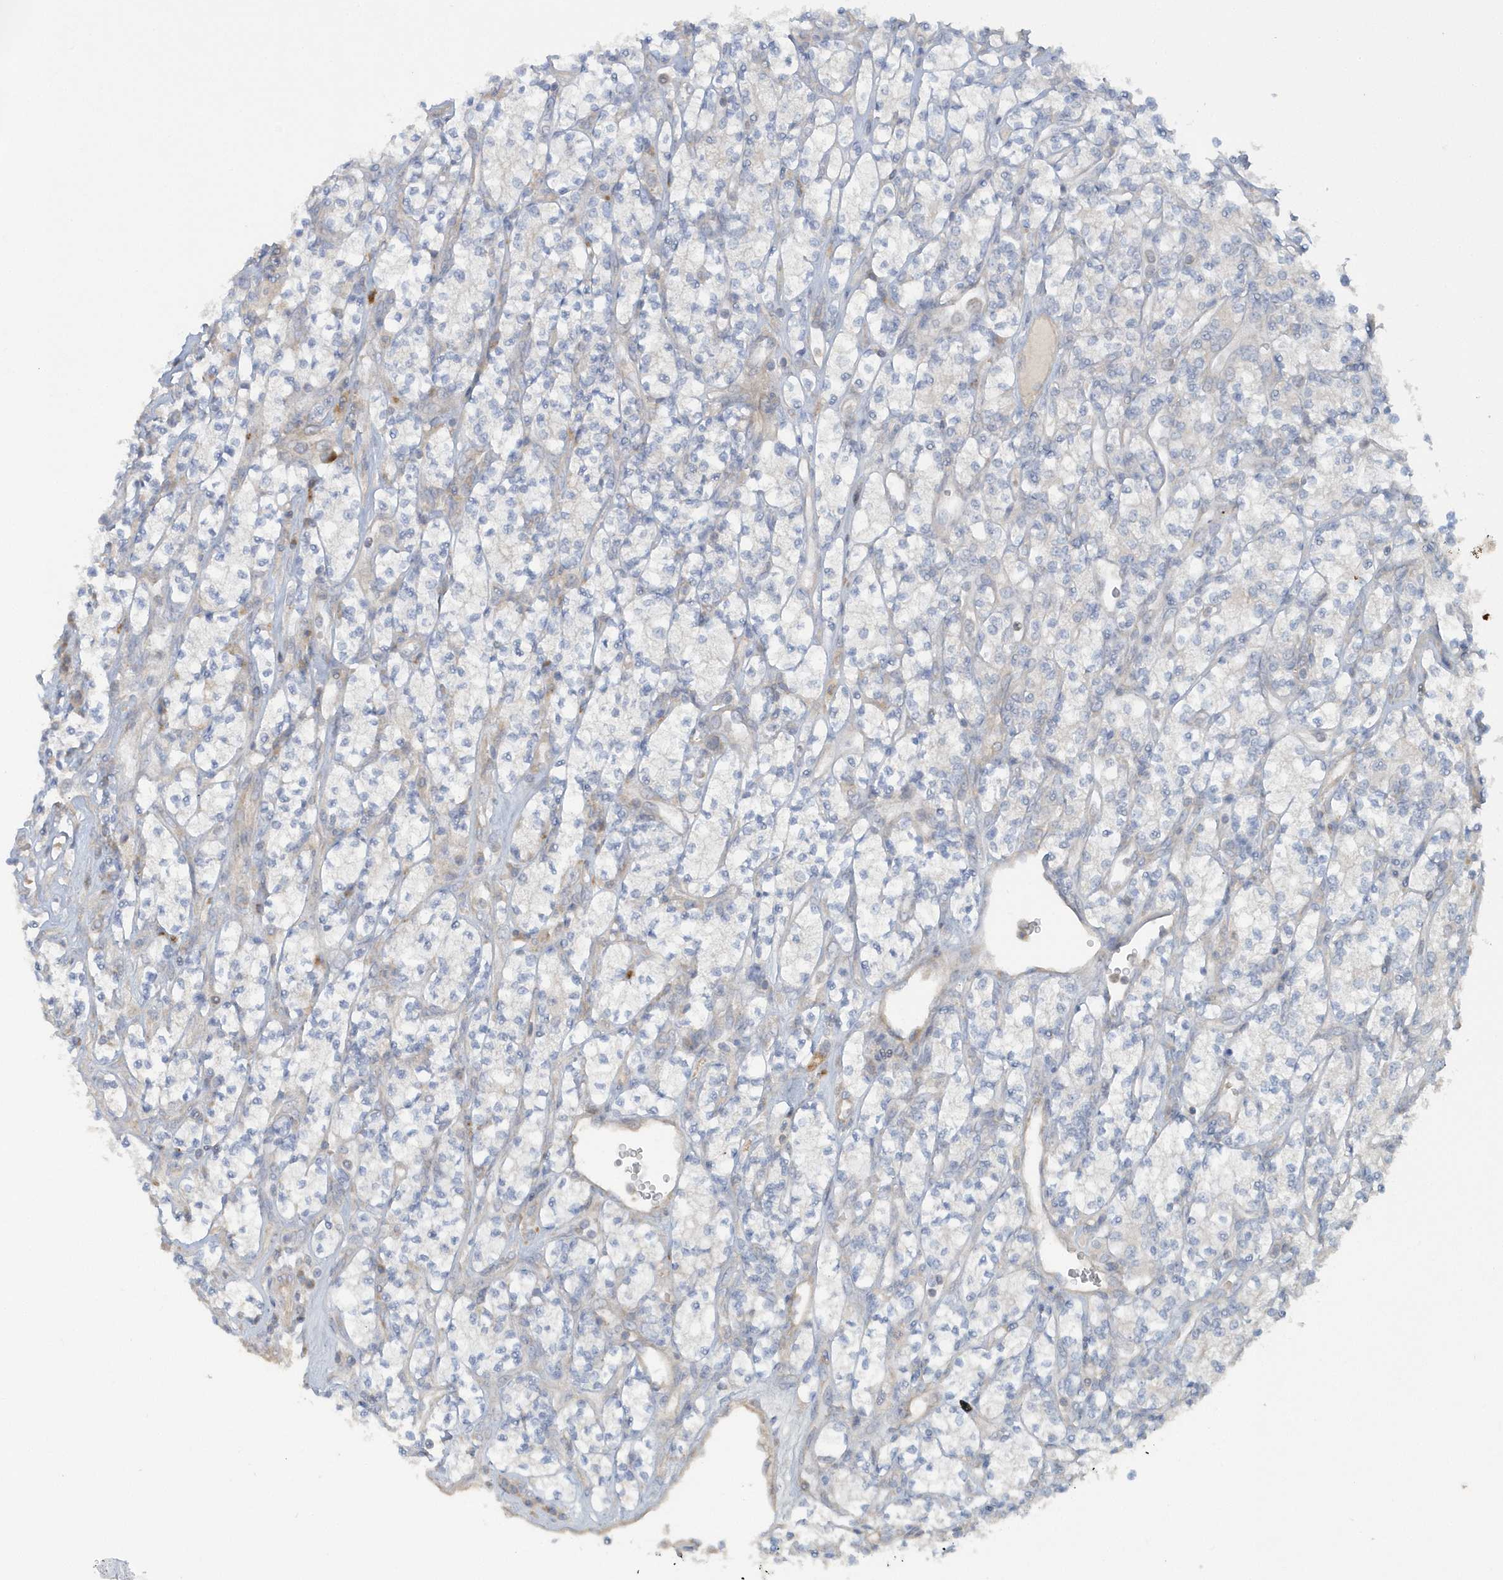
{"staining": {"intensity": "negative", "quantity": "none", "location": "none"}, "tissue": "renal cancer", "cell_type": "Tumor cells", "image_type": "cancer", "snomed": [{"axis": "morphology", "description": "Adenocarcinoma, NOS"}, {"axis": "topography", "description": "Kidney"}], "caption": "Immunohistochemistry (IHC) photomicrograph of human adenocarcinoma (renal) stained for a protein (brown), which exhibits no expression in tumor cells. Nuclei are stained in blue.", "gene": "CNOT10", "patient": {"sex": "male", "age": 77}}